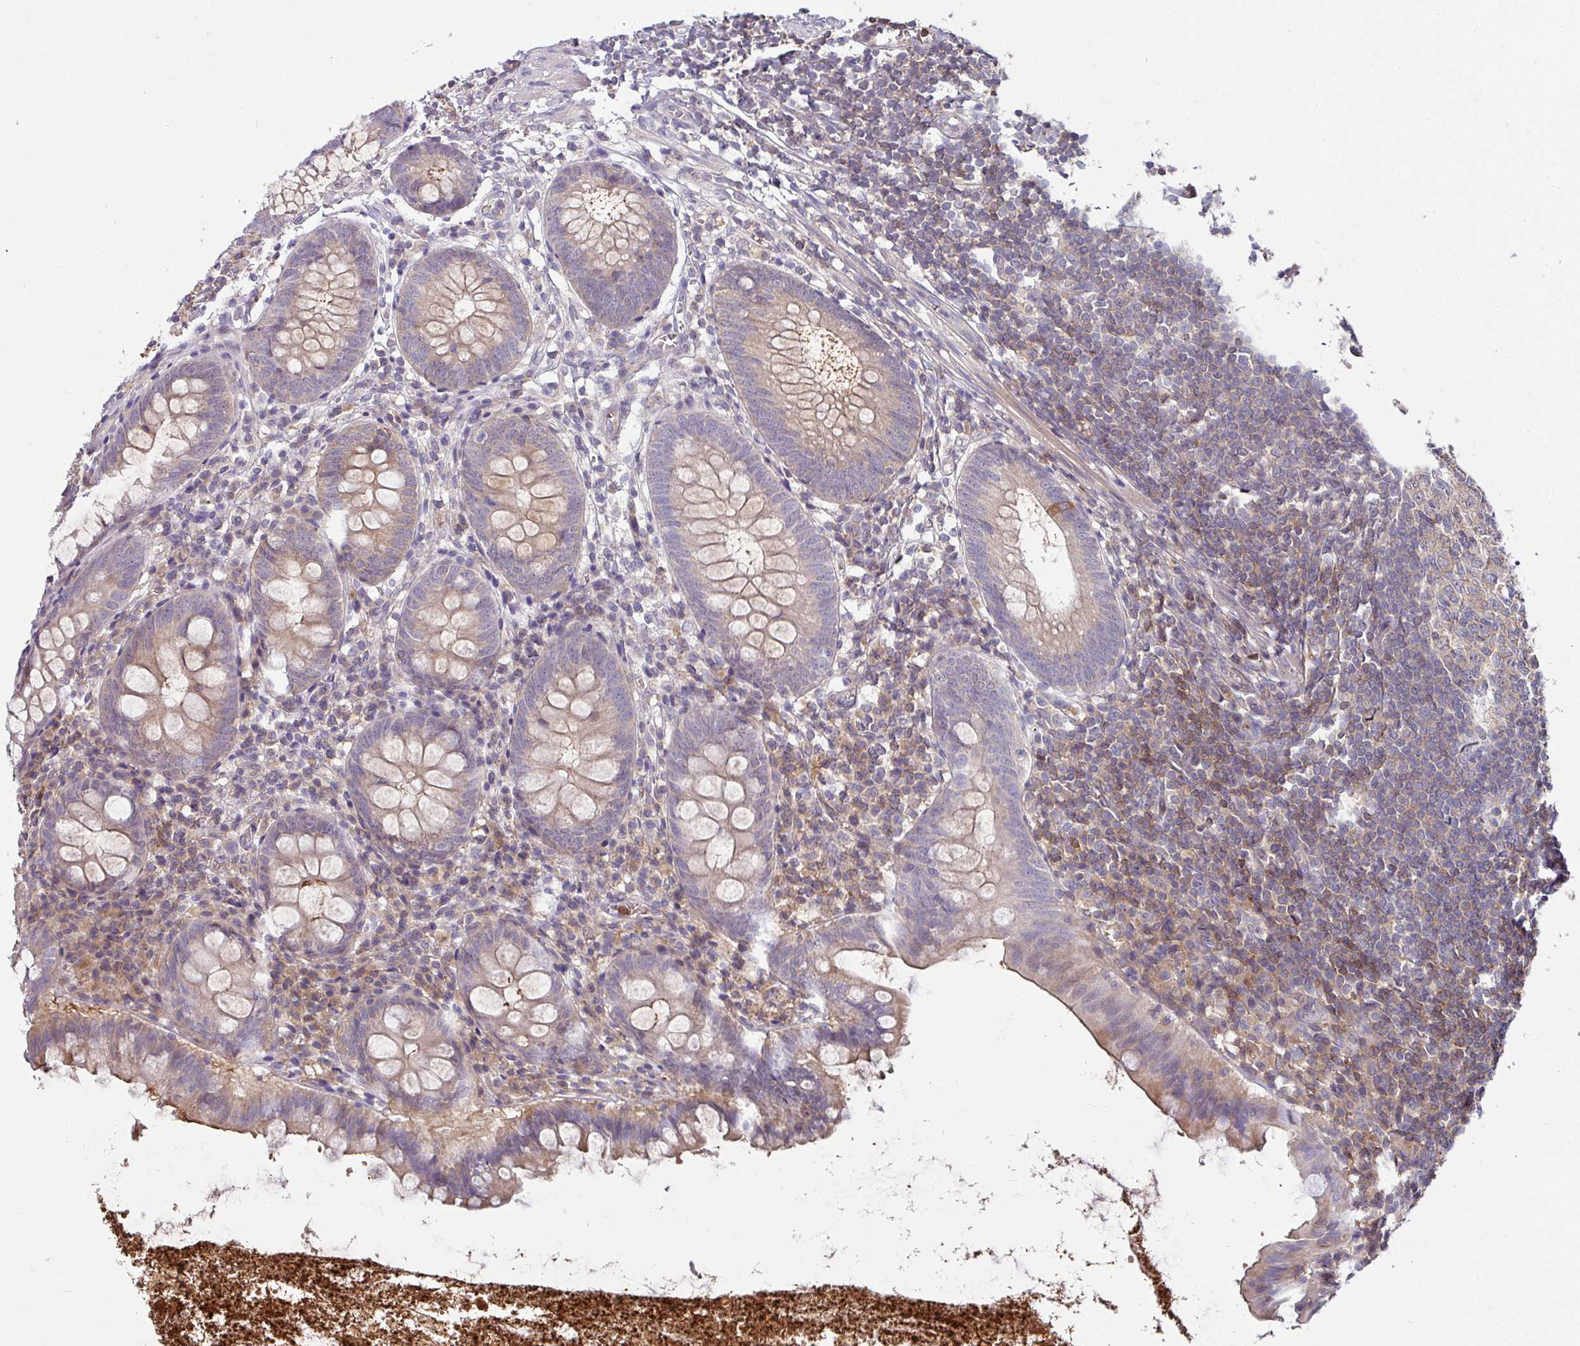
{"staining": {"intensity": "weak", "quantity": "25%-75%", "location": "cytoplasmic/membranous"}, "tissue": "appendix", "cell_type": "Glandular cells", "image_type": "normal", "snomed": [{"axis": "morphology", "description": "Normal tissue, NOS"}, {"axis": "topography", "description": "Appendix"}], "caption": "The immunohistochemical stain shows weak cytoplasmic/membranous positivity in glandular cells of benign appendix.", "gene": "SLAMF6", "patient": {"sex": "female", "age": 51}}